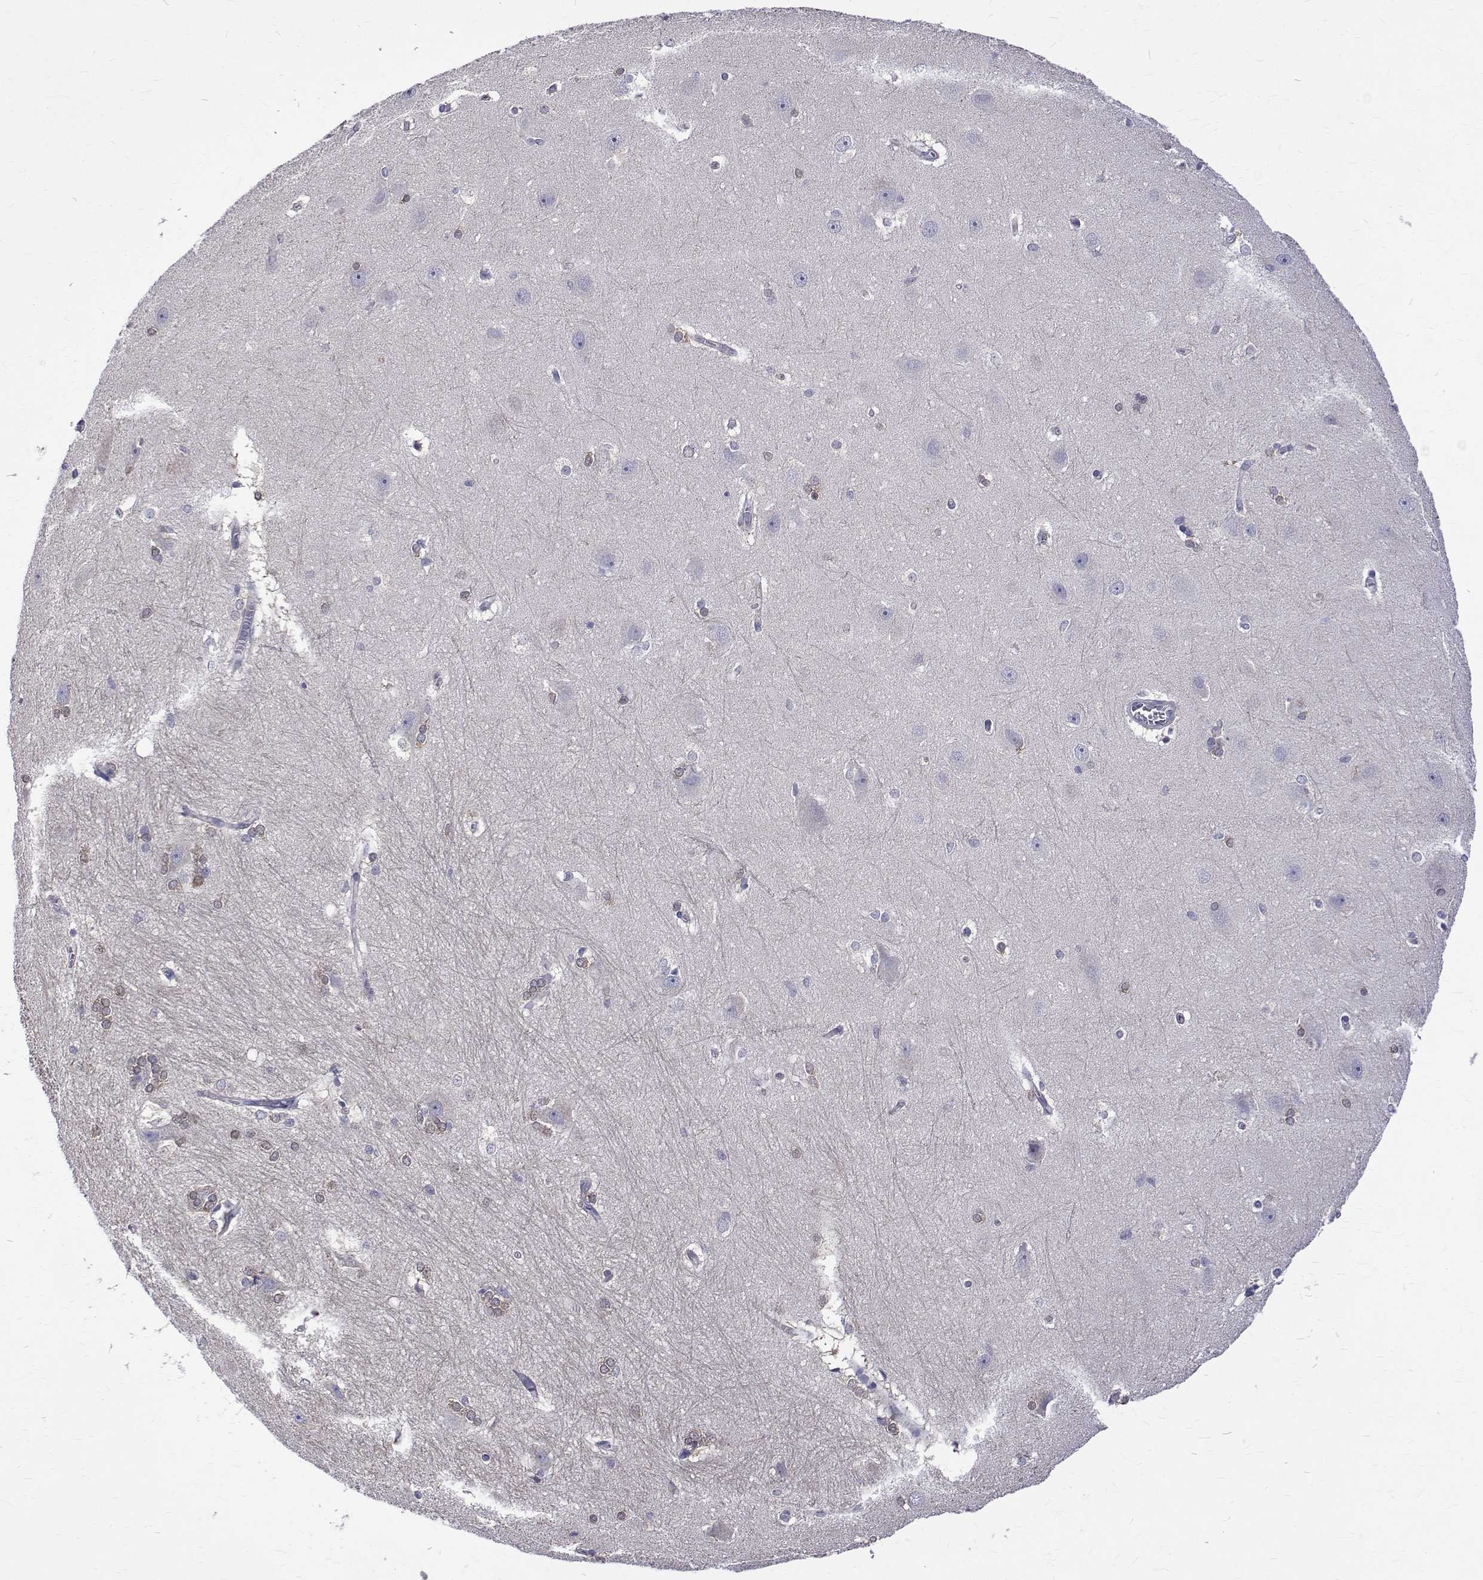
{"staining": {"intensity": "negative", "quantity": "none", "location": "none"}, "tissue": "hippocampus", "cell_type": "Glial cells", "image_type": "normal", "snomed": [{"axis": "morphology", "description": "Normal tissue, NOS"}, {"axis": "topography", "description": "Cerebral cortex"}, {"axis": "topography", "description": "Hippocampus"}], "caption": "Protein analysis of normal hippocampus displays no significant staining in glial cells. The staining is performed using DAB (3,3'-diaminobenzidine) brown chromogen with nuclei counter-stained in using hematoxylin.", "gene": "PADI1", "patient": {"sex": "female", "age": 19}}